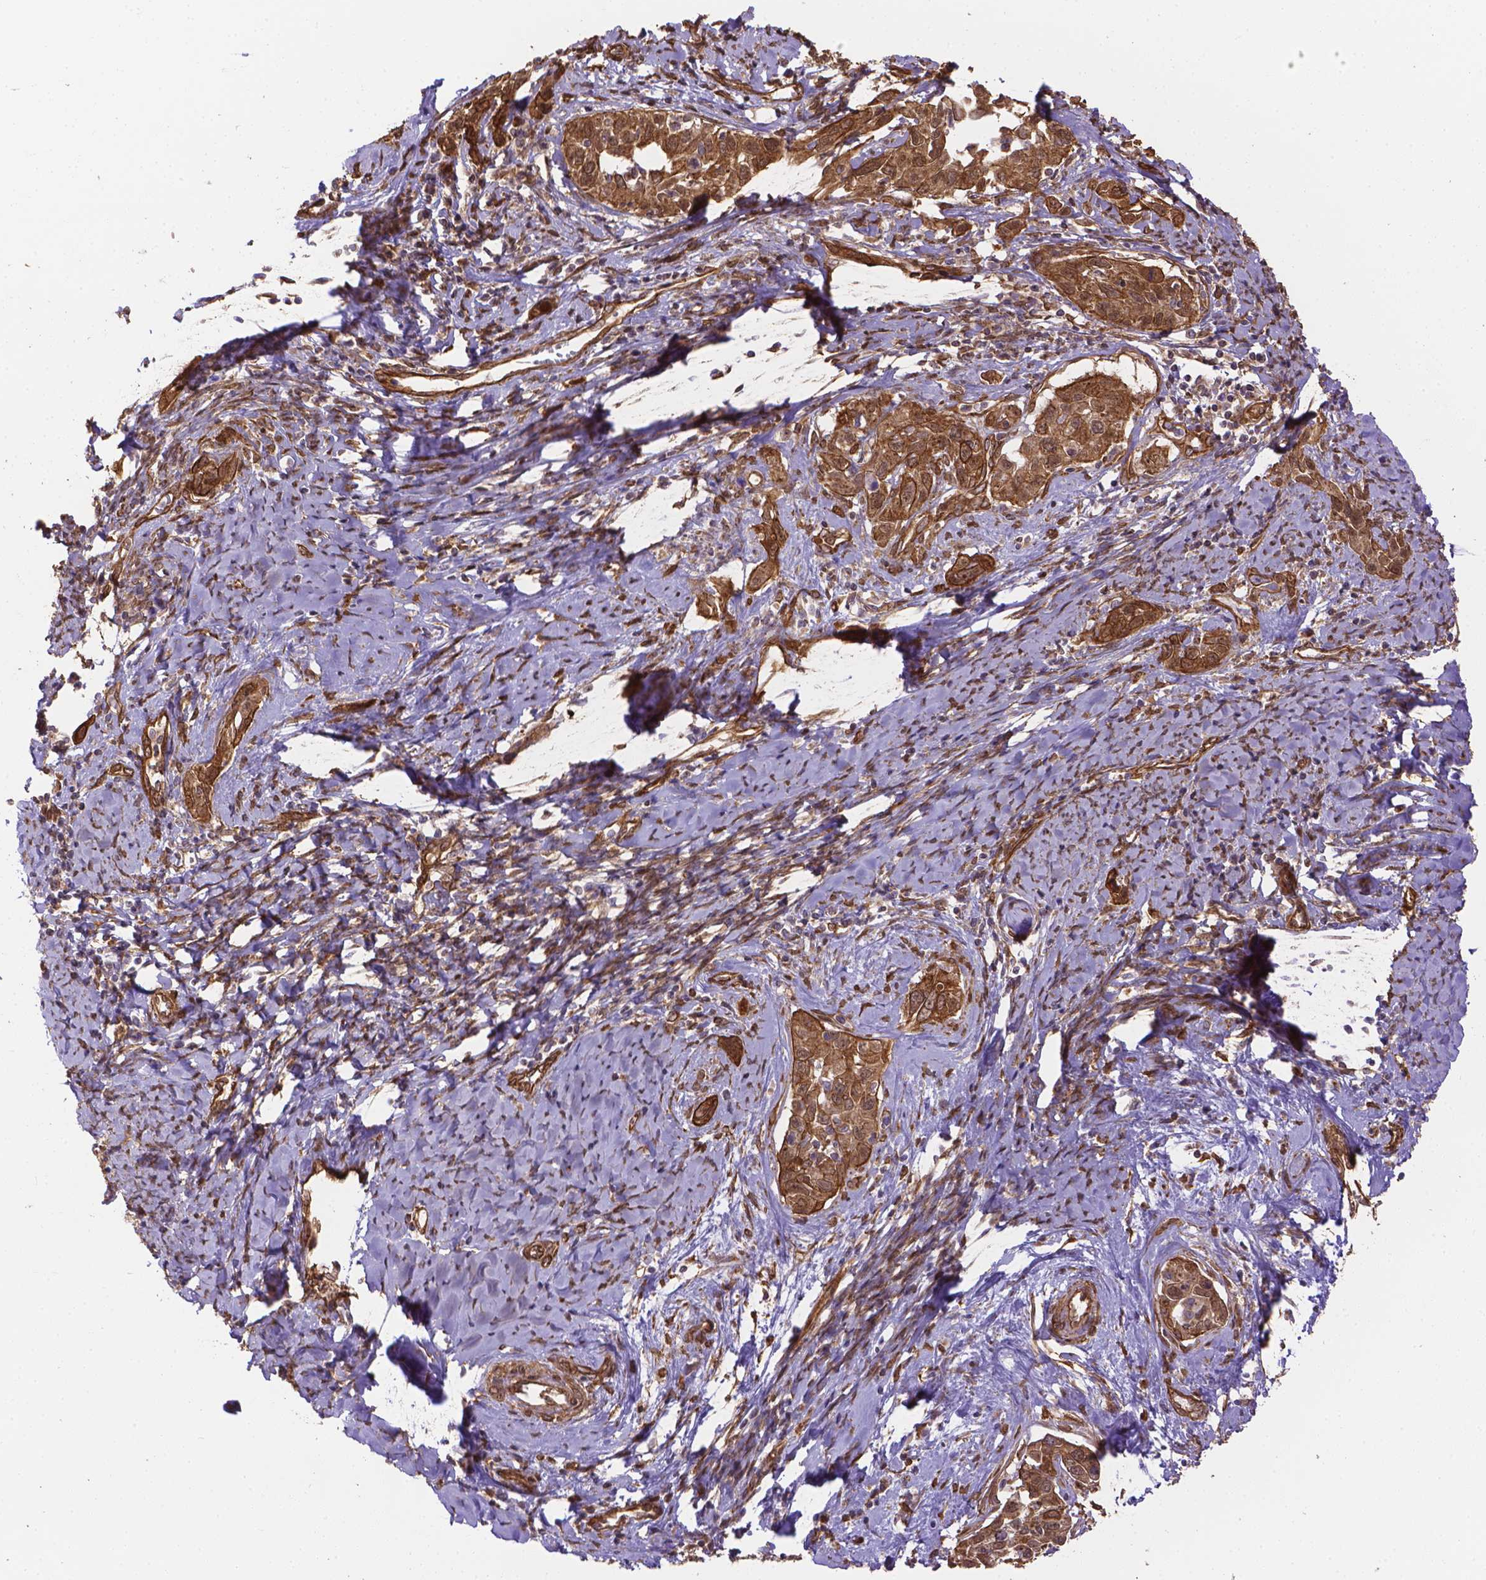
{"staining": {"intensity": "moderate", "quantity": ">75%", "location": "cytoplasmic/membranous"}, "tissue": "cervical cancer", "cell_type": "Tumor cells", "image_type": "cancer", "snomed": [{"axis": "morphology", "description": "Squamous cell carcinoma, NOS"}, {"axis": "topography", "description": "Cervix"}], "caption": "Human cervical cancer stained with a protein marker exhibits moderate staining in tumor cells.", "gene": "YAP1", "patient": {"sex": "female", "age": 51}}